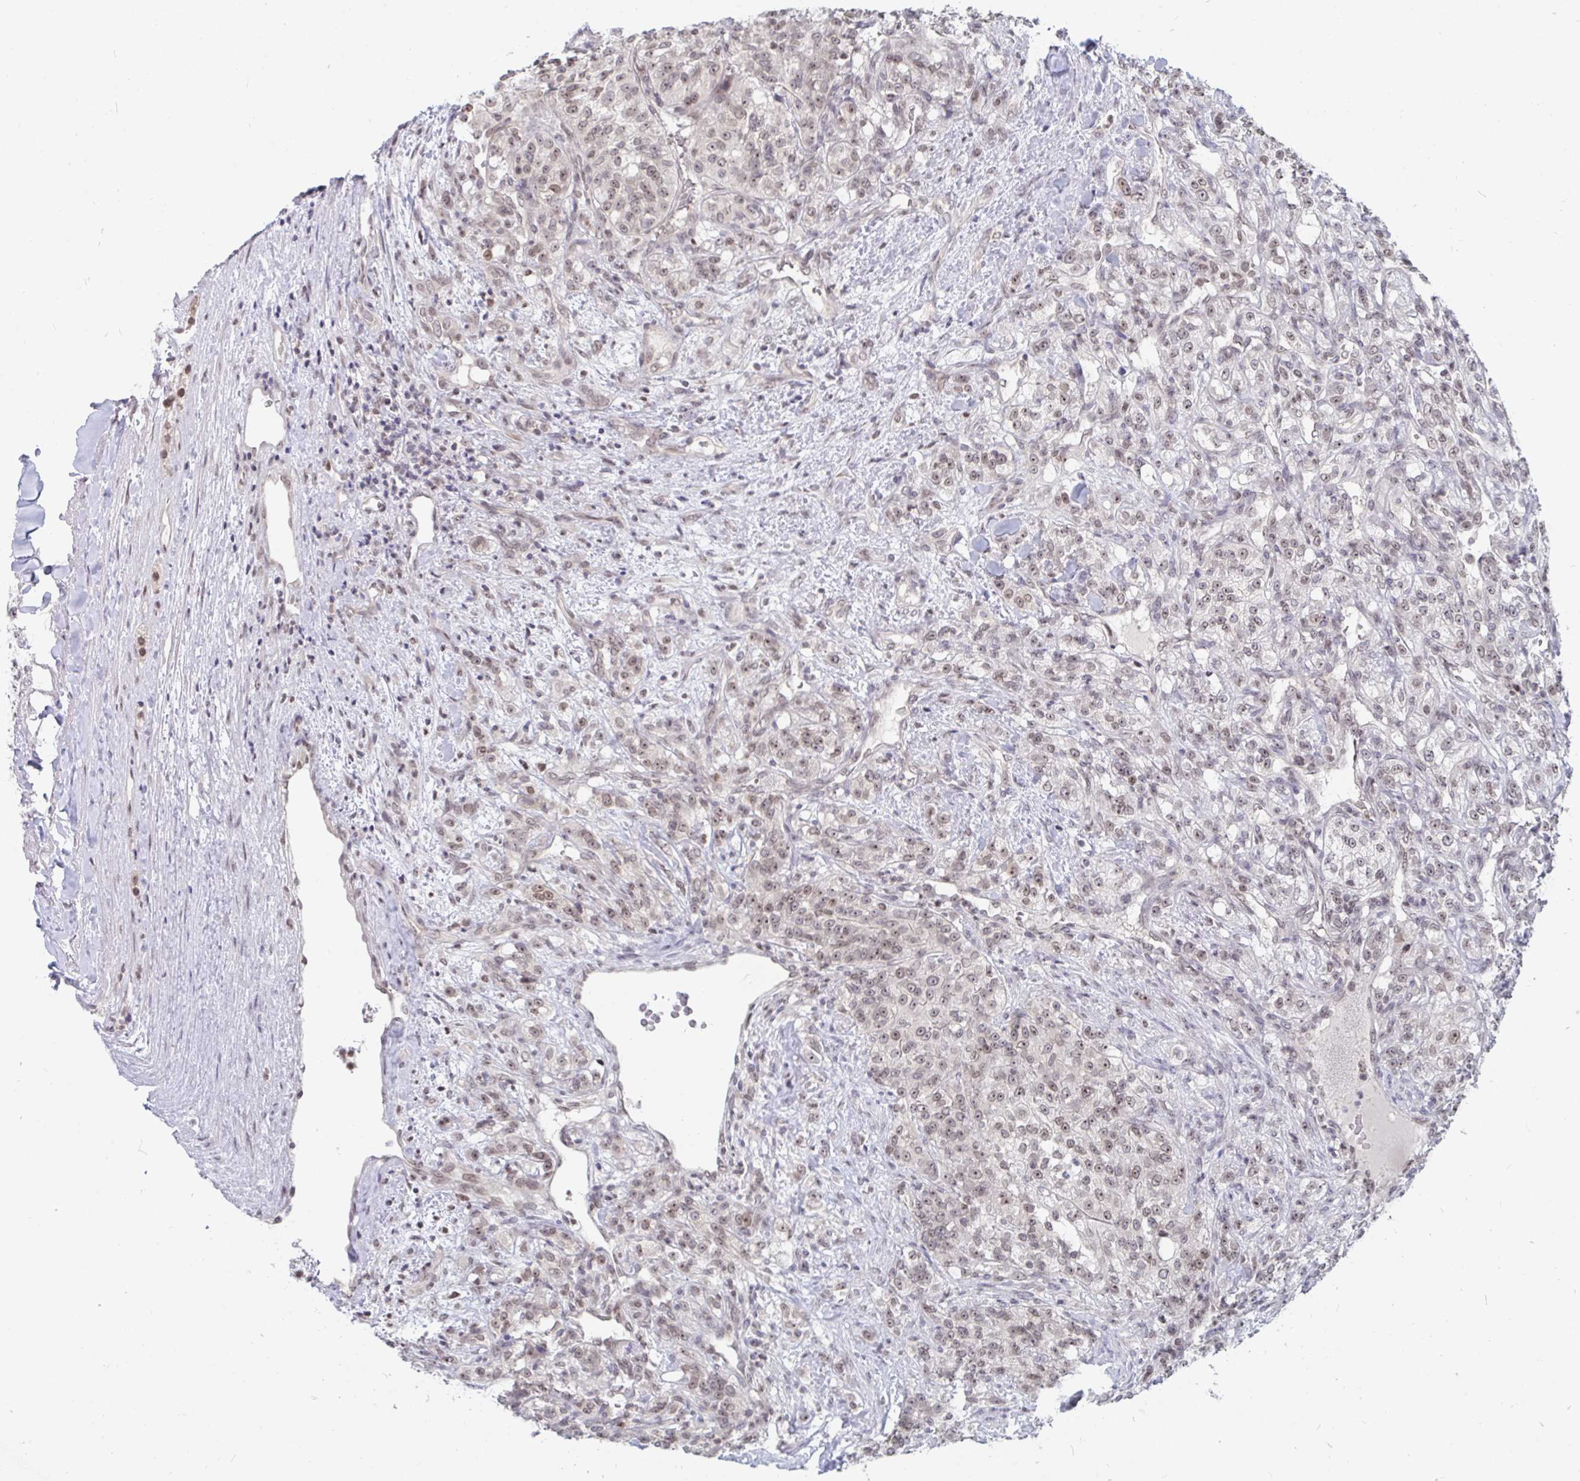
{"staining": {"intensity": "weak", "quantity": "25%-75%", "location": "nuclear"}, "tissue": "renal cancer", "cell_type": "Tumor cells", "image_type": "cancer", "snomed": [{"axis": "morphology", "description": "Adenocarcinoma, NOS"}, {"axis": "topography", "description": "Kidney"}], "caption": "Immunohistochemistry (IHC) (DAB (3,3'-diaminobenzidine)) staining of human renal cancer reveals weak nuclear protein staining in about 25%-75% of tumor cells.", "gene": "TRIP12", "patient": {"sex": "female", "age": 63}}